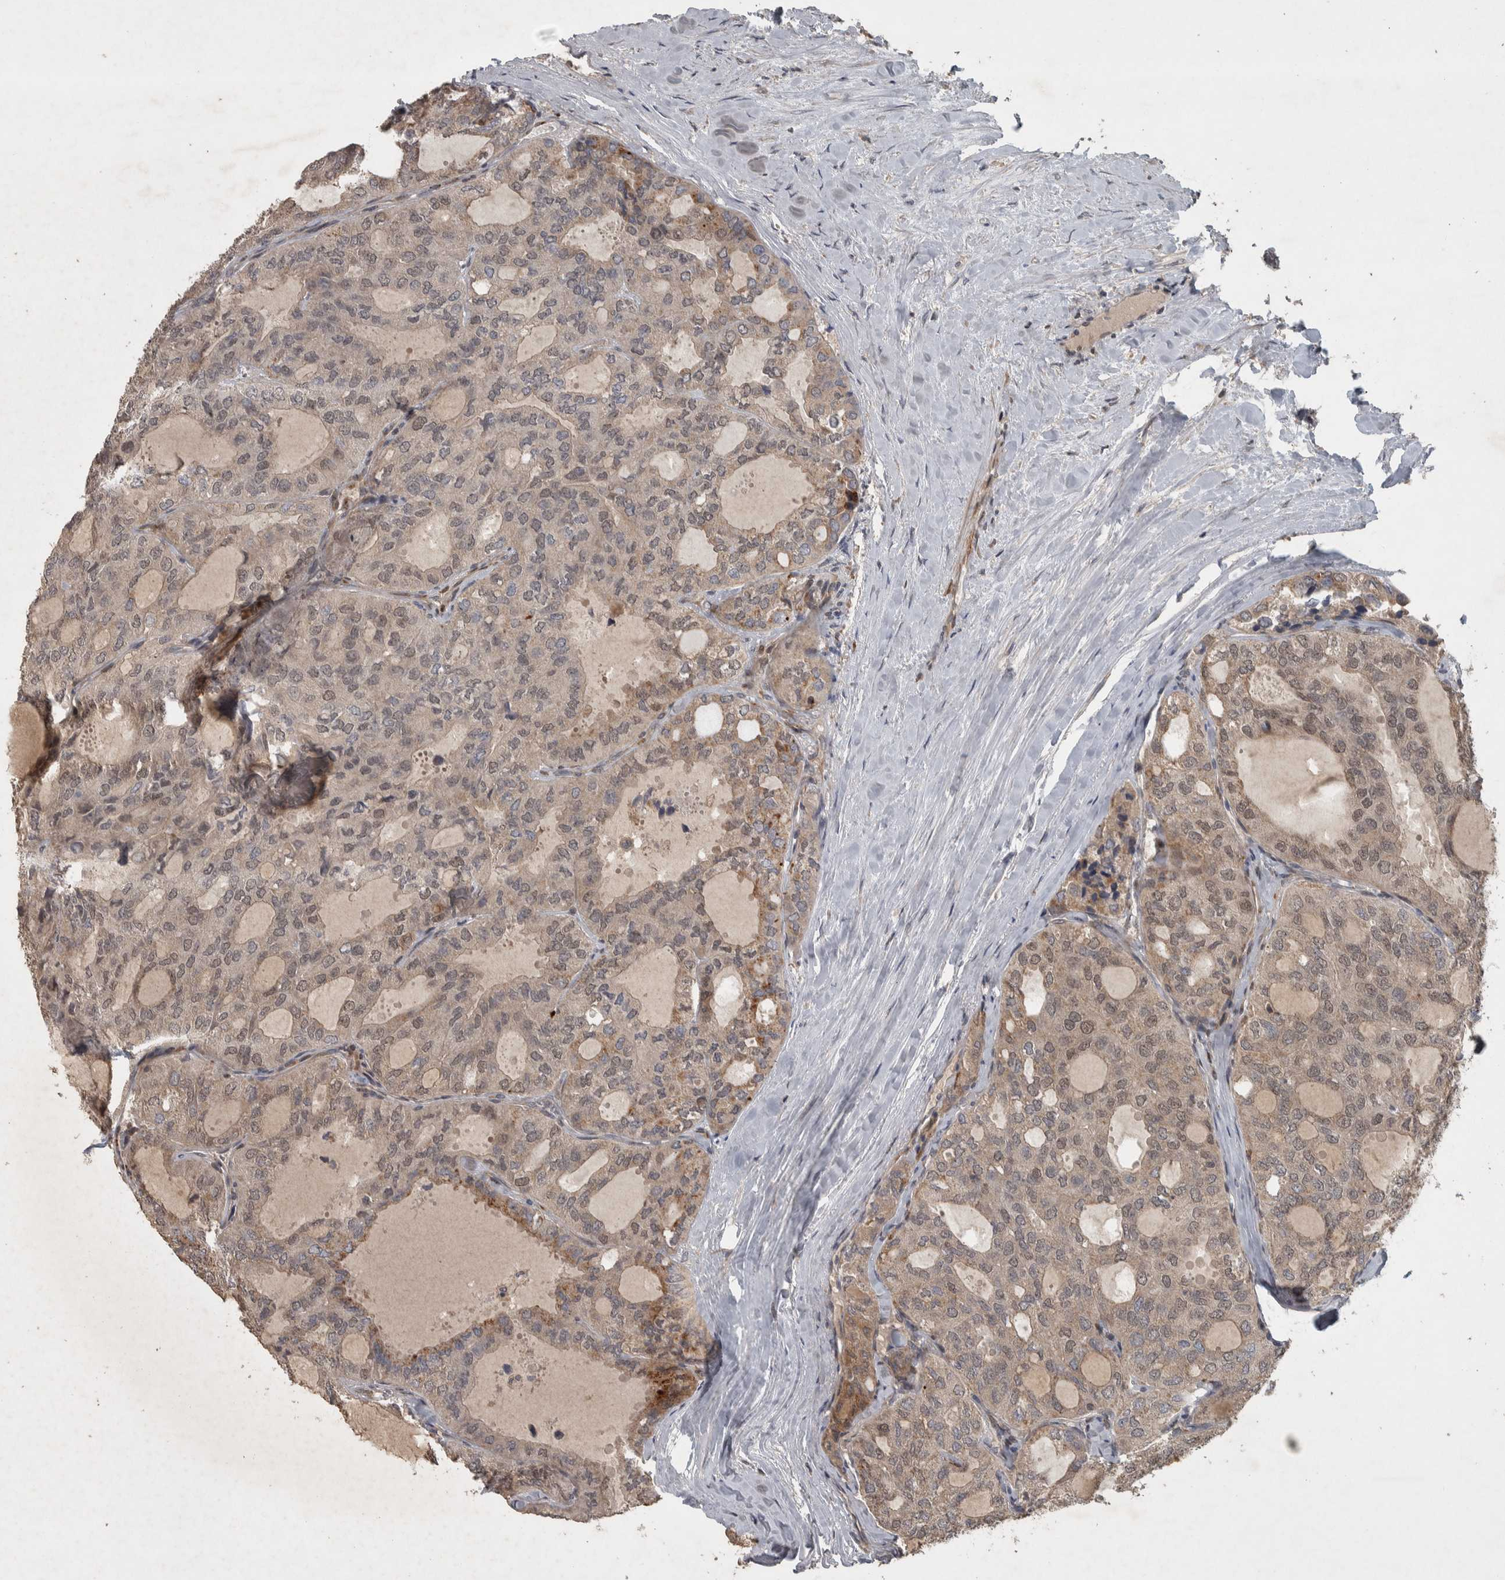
{"staining": {"intensity": "weak", "quantity": "25%-75%", "location": "cytoplasmic/membranous,nuclear"}, "tissue": "thyroid cancer", "cell_type": "Tumor cells", "image_type": "cancer", "snomed": [{"axis": "morphology", "description": "Follicular adenoma carcinoma, NOS"}, {"axis": "topography", "description": "Thyroid gland"}], "caption": "Immunohistochemistry (IHC) photomicrograph of neoplastic tissue: human thyroid cancer stained using immunohistochemistry (IHC) reveals low levels of weak protein expression localized specifically in the cytoplasmic/membranous and nuclear of tumor cells, appearing as a cytoplasmic/membranous and nuclear brown color.", "gene": "ERAL1", "patient": {"sex": "male", "age": 75}}